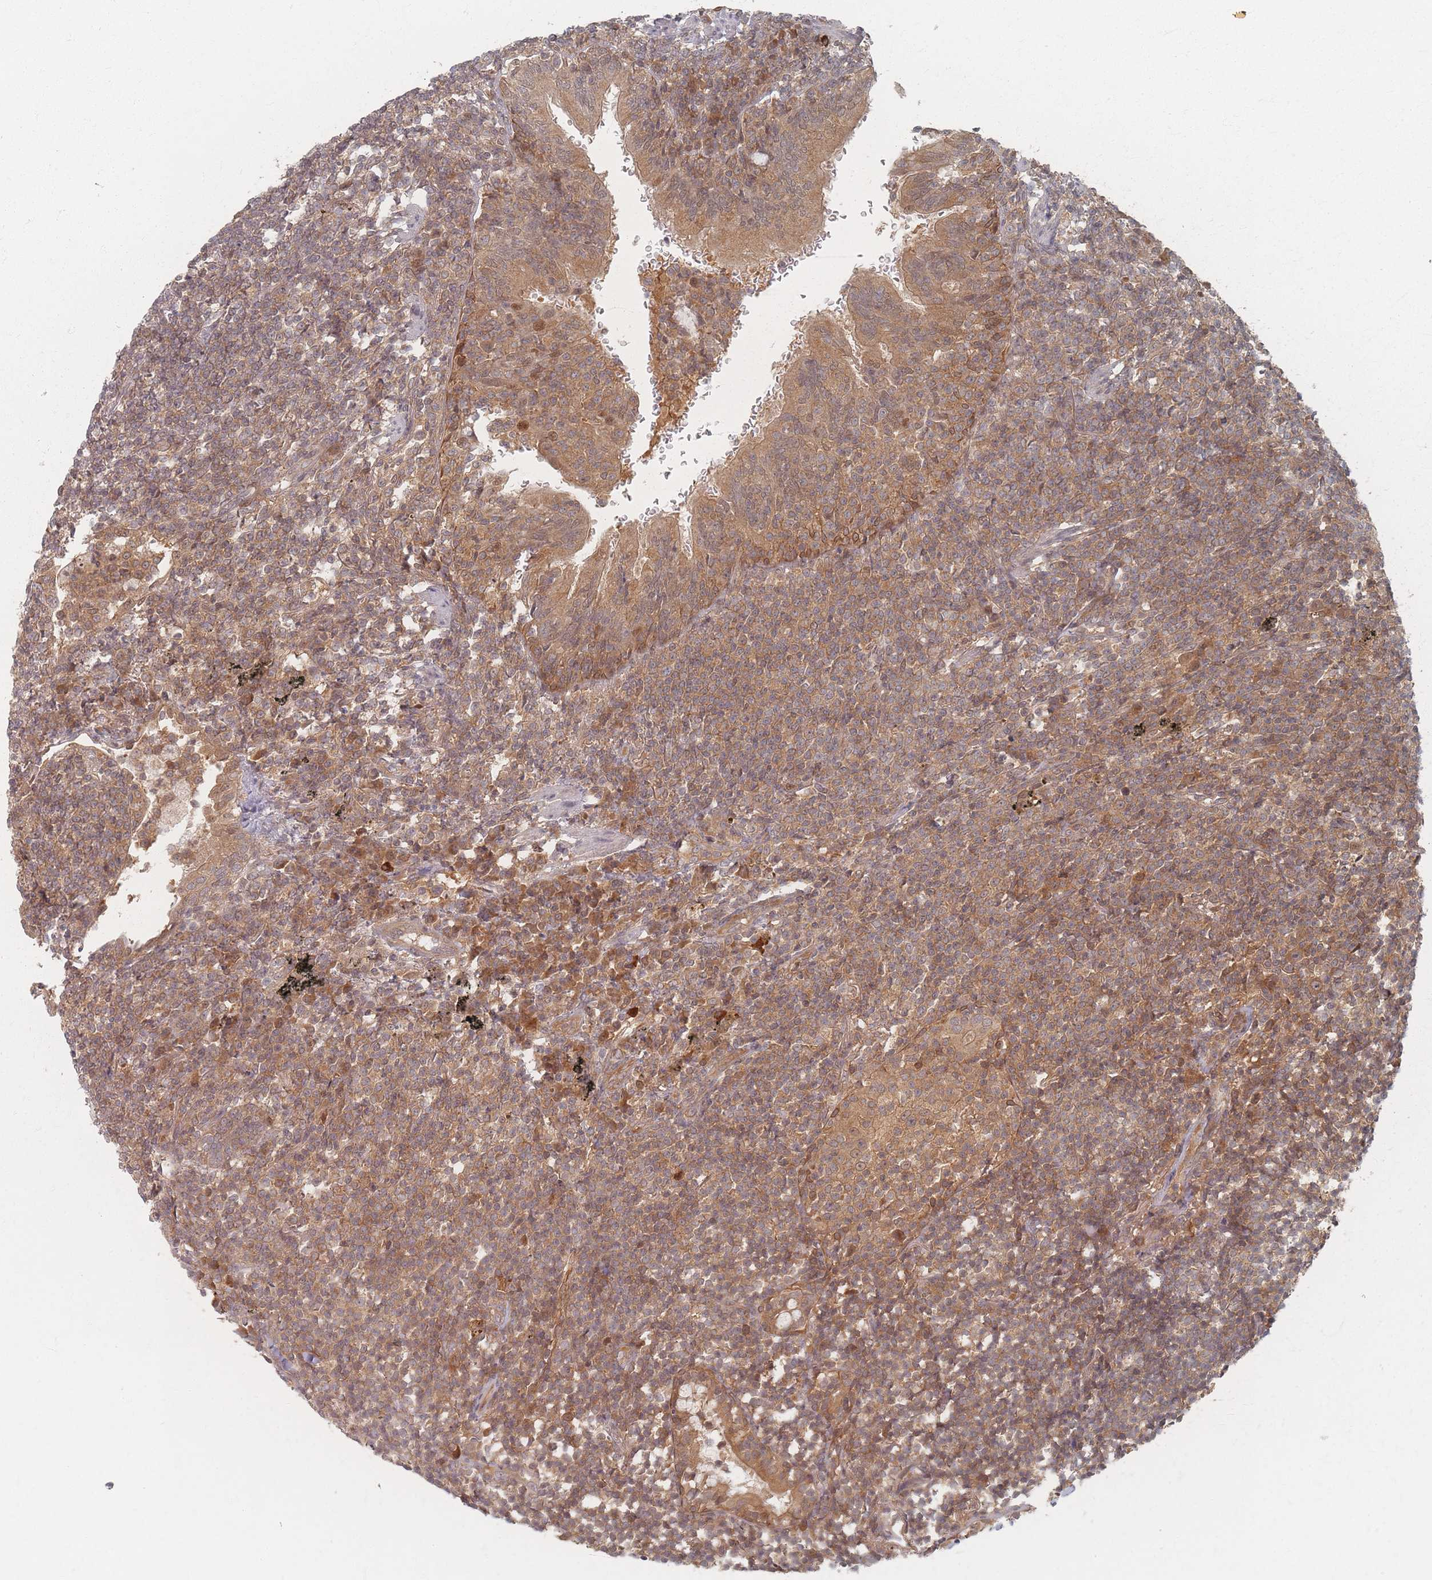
{"staining": {"intensity": "moderate", "quantity": ">75%", "location": "cytoplasmic/membranous"}, "tissue": "lymphoma", "cell_type": "Tumor cells", "image_type": "cancer", "snomed": [{"axis": "morphology", "description": "Malignant lymphoma, non-Hodgkin's type, Low grade"}, {"axis": "topography", "description": "Lung"}], "caption": "Malignant lymphoma, non-Hodgkin's type (low-grade) stained for a protein demonstrates moderate cytoplasmic/membranous positivity in tumor cells. Using DAB (3,3'-diaminobenzidine) (brown) and hematoxylin (blue) stains, captured at high magnification using brightfield microscopy.", "gene": "PSMD9", "patient": {"sex": "female", "age": 71}}